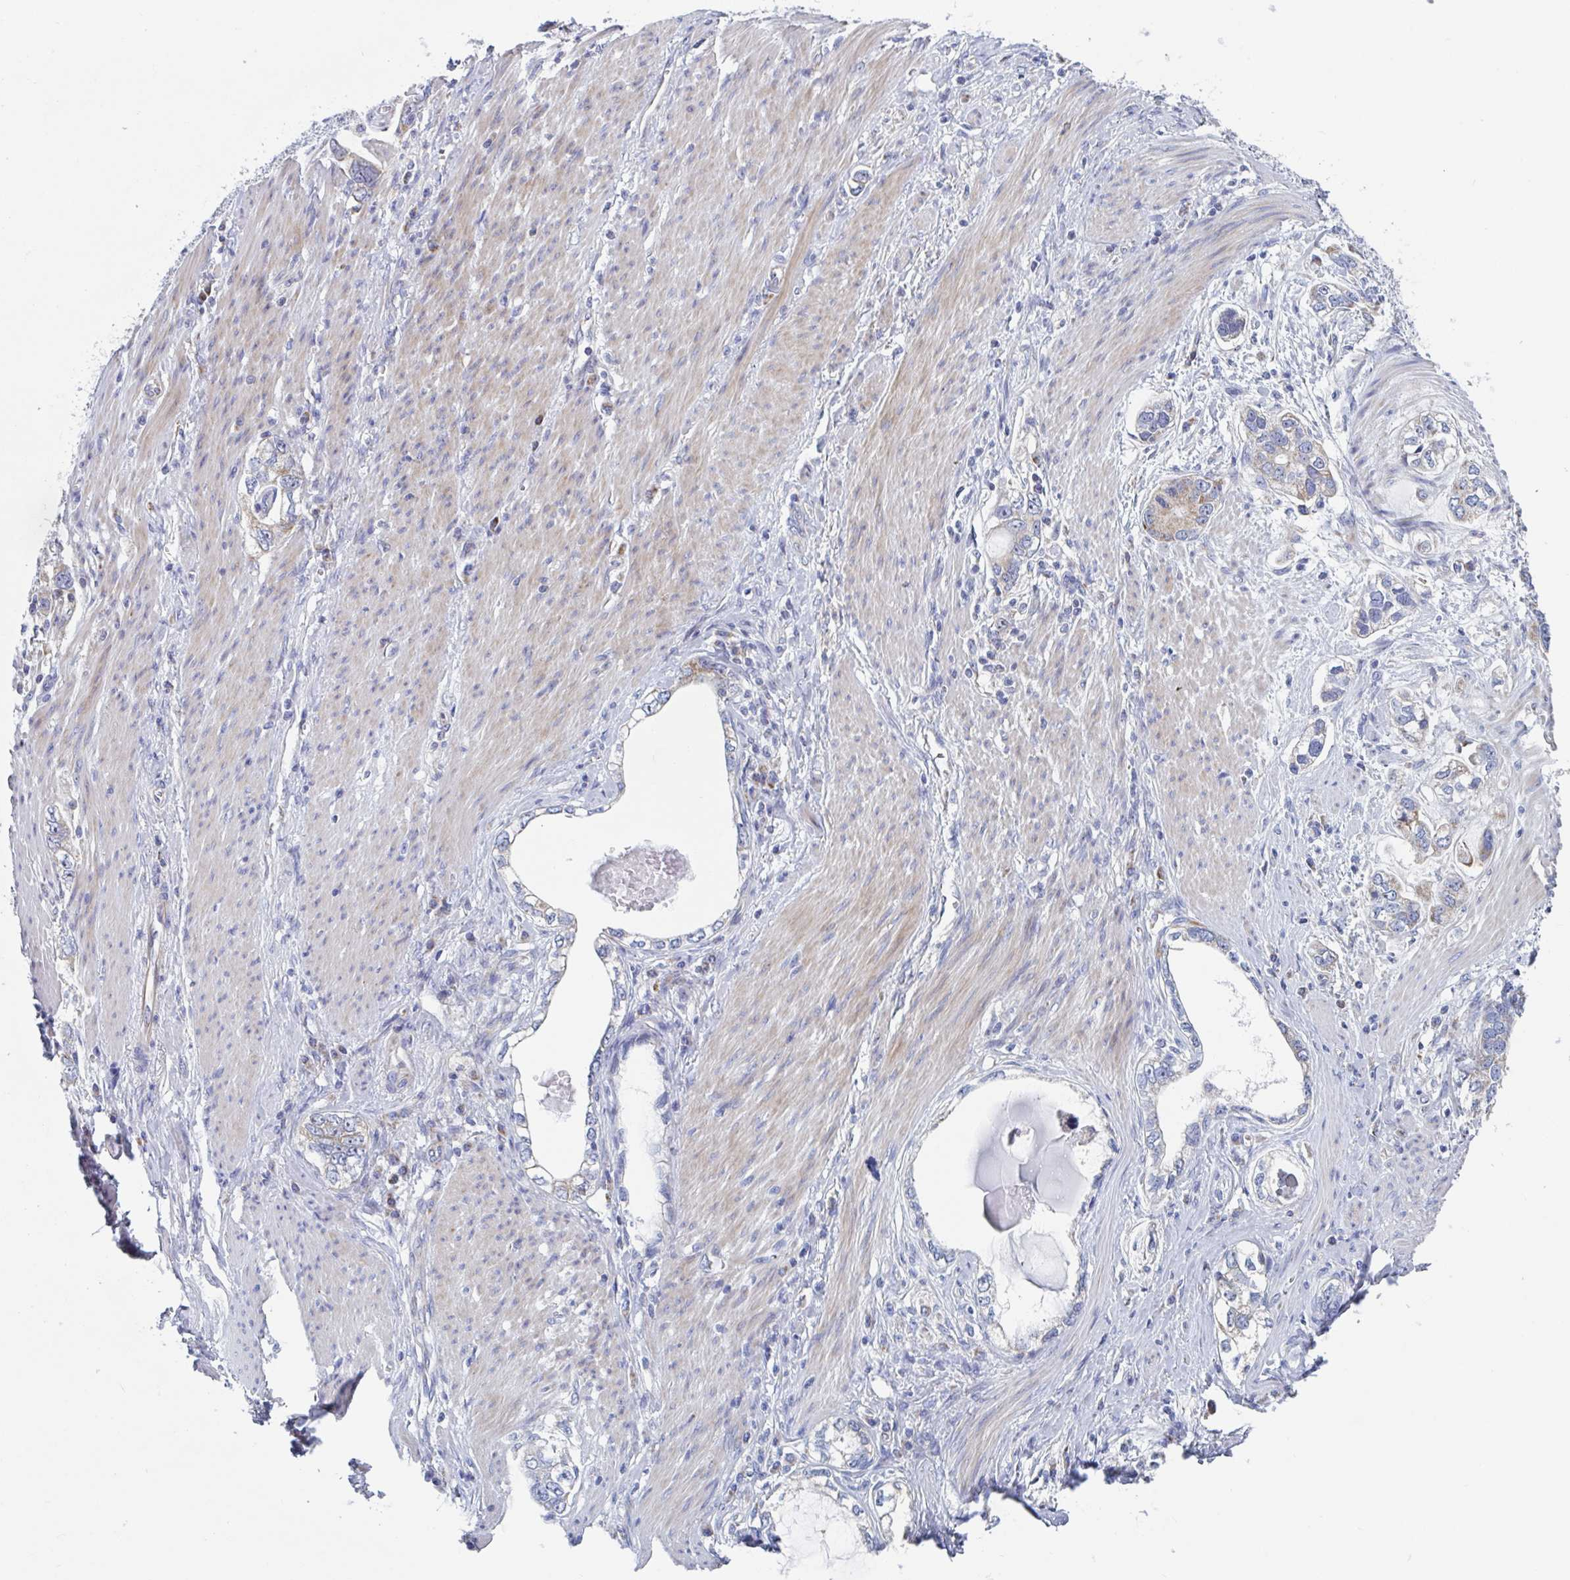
{"staining": {"intensity": "weak", "quantity": "<25%", "location": "cytoplasmic/membranous"}, "tissue": "stomach cancer", "cell_type": "Tumor cells", "image_type": "cancer", "snomed": [{"axis": "morphology", "description": "Adenocarcinoma, NOS"}, {"axis": "topography", "description": "Stomach, lower"}], "caption": "There is no significant staining in tumor cells of stomach cancer.", "gene": "MRPL53", "patient": {"sex": "female", "age": 93}}